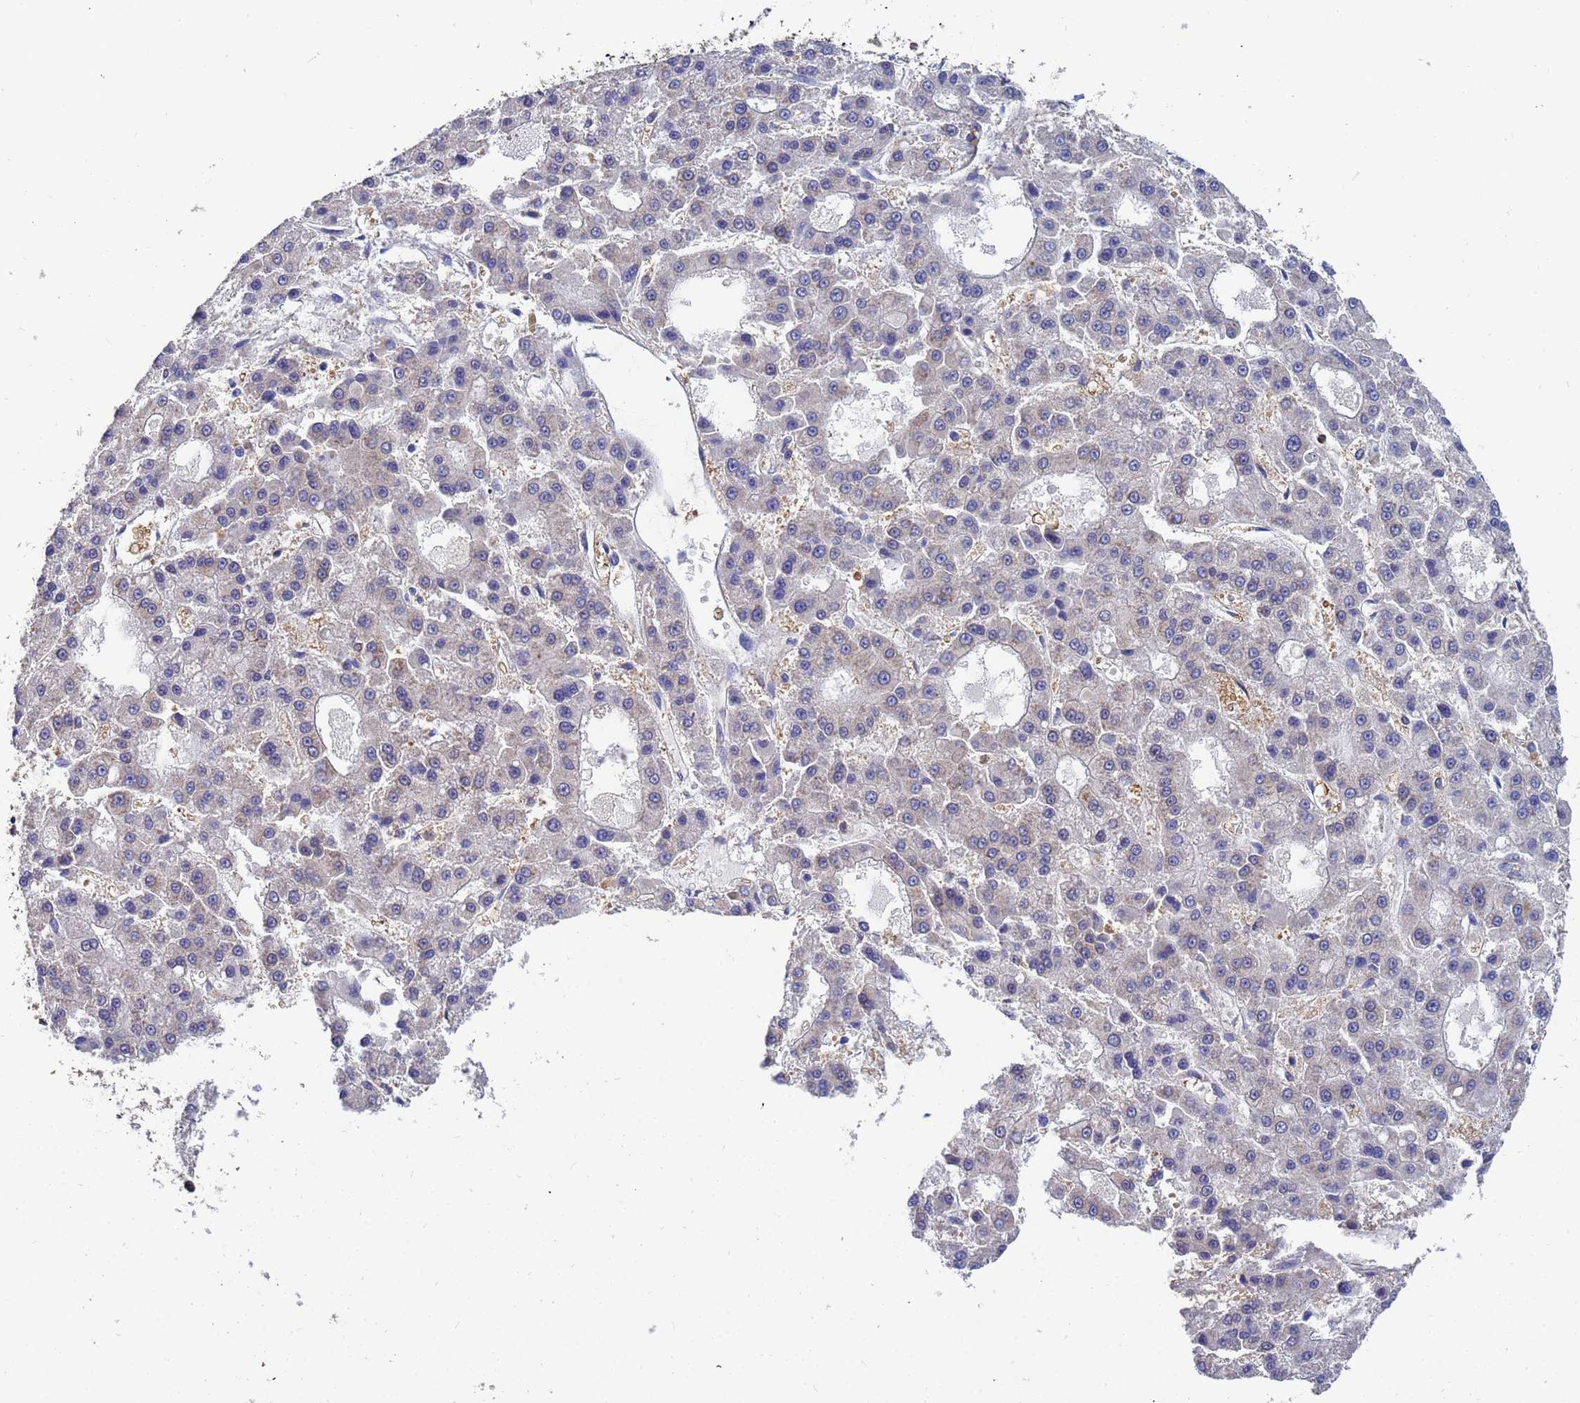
{"staining": {"intensity": "negative", "quantity": "none", "location": "none"}, "tissue": "liver cancer", "cell_type": "Tumor cells", "image_type": "cancer", "snomed": [{"axis": "morphology", "description": "Carcinoma, Hepatocellular, NOS"}, {"axis": "topography", "description": "Liver"}], "caption": "There is no significant staining in tumor cells of liver cancer (hepatocellular carcinoma).", "gene": "TTLL11", "patient": {"sex": "male", "age": 70}}